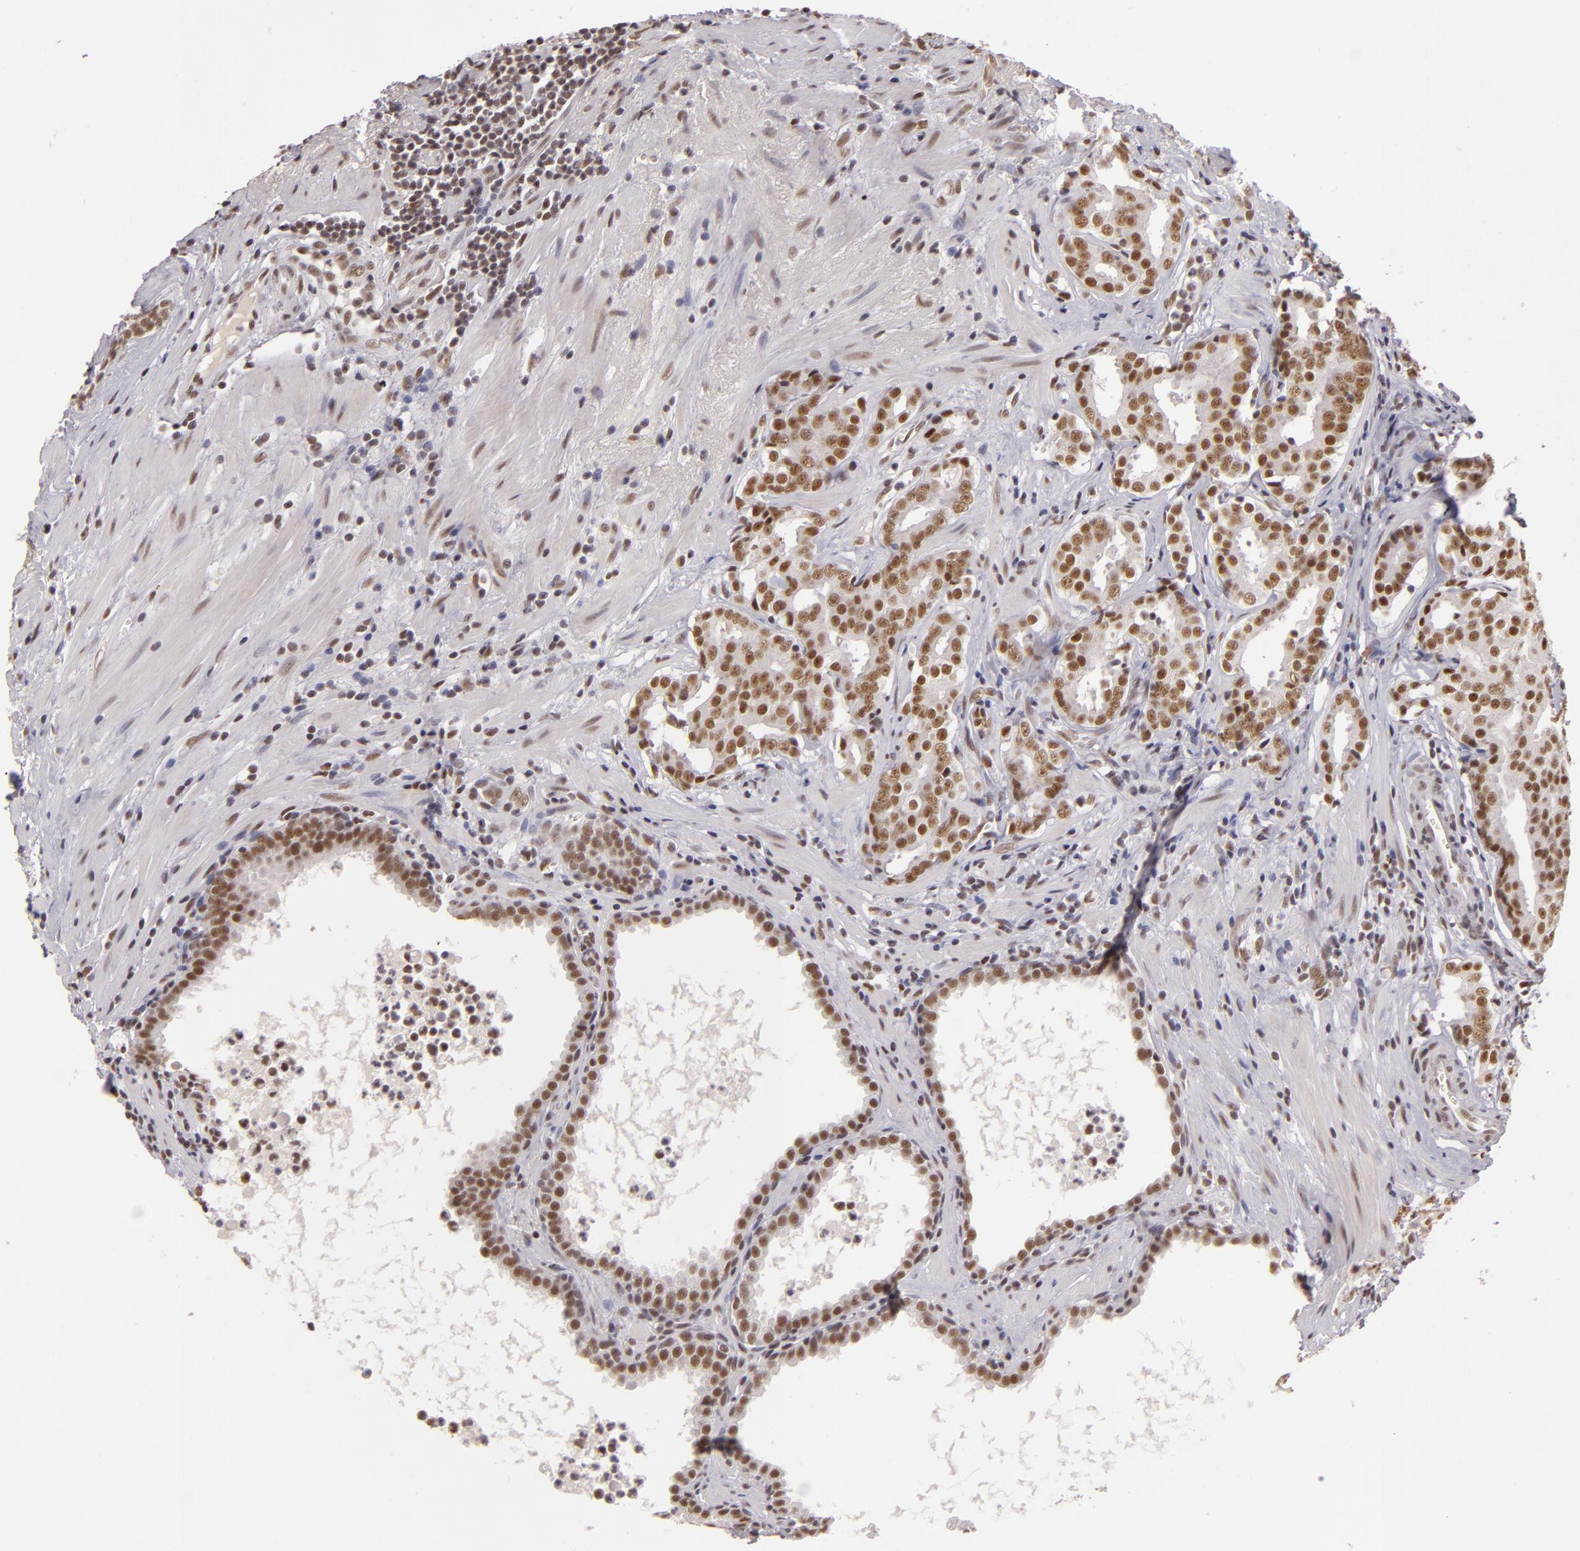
{"staining": {"intensity": "strong", "quantity": ">75%", "location": "nuclear"}, "tissue": "prostate cancer", "cell_type": "Tumor cells", "image_type": "cancer", "snomed": [{"axis": "morphology", "description": "Adenocarcinoma, Low grade"}, {"axis": "topography", "description": "Prostate"}], "caption": "Strong nuclear expression for a protein is identified in approximately >75% of tumor cells of prostate low-grade adenocarcinoma using immunohistochemistry.", "gene": "INTS6", "patient": {"sex": "male", "age": 59}}